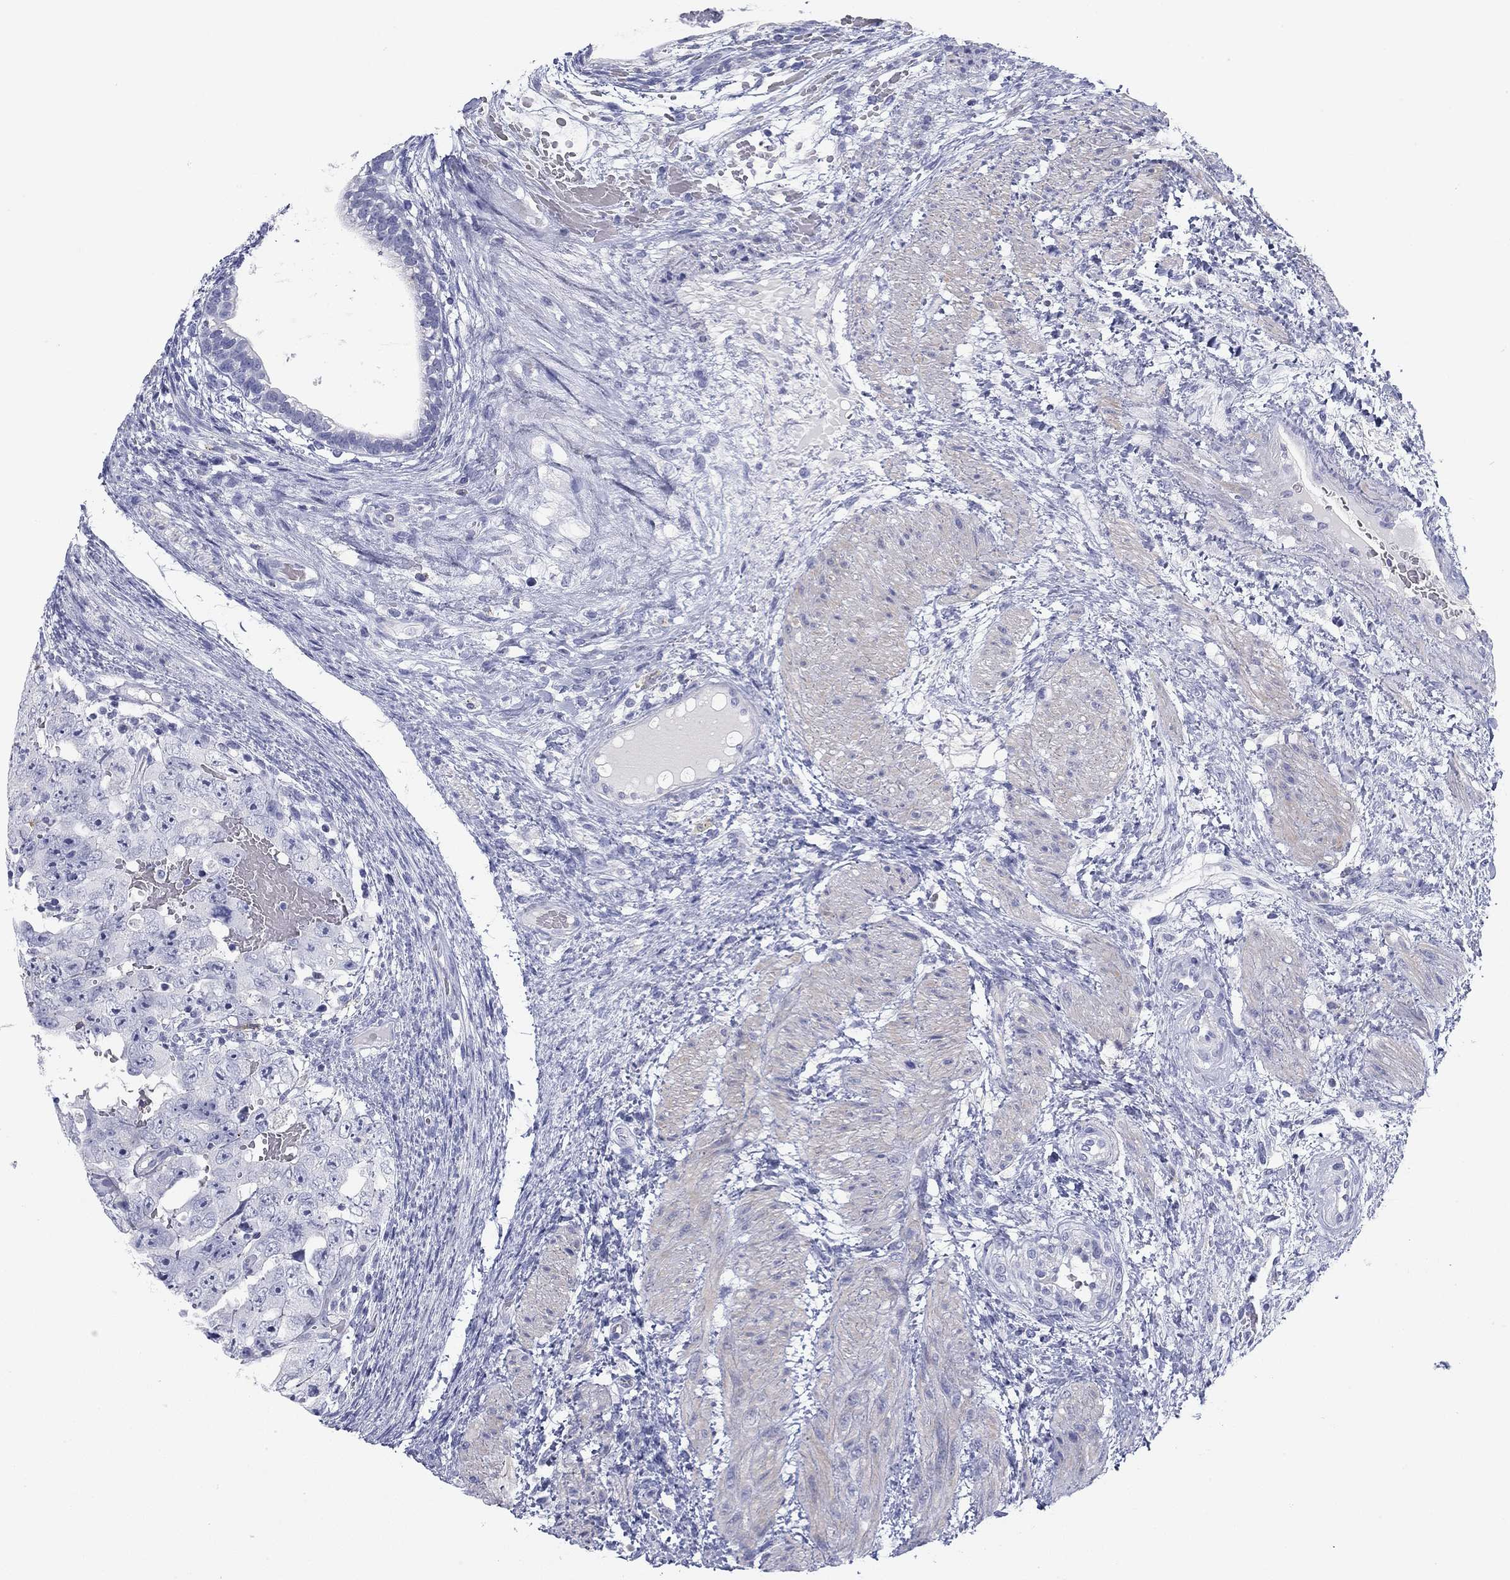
{"staining": {"intensity": "negative", "quantity": "none", "location": "none"}, "tissue": "testis cancer", "cell_type": "Tumor cells", "image_type": "cancer", "snomed": [{"axis": "morphology", "description": "Normal tissue, NOS"}, {"axis": "morphology", "description": "Carcinoma, Embryonal, NOS"}, {"axis": "topography", "description": "Testis"}, {"axis": "topography", "description": "Epididymis"}], "caption": "DAB (3,3'-diaminobenzidine) immunohistochemical staining of human testis embryonal carcinoma shows no significant expression in tumor cells.", "gene": "CD79B", "patient": {"sex": "male", "age": 24}}